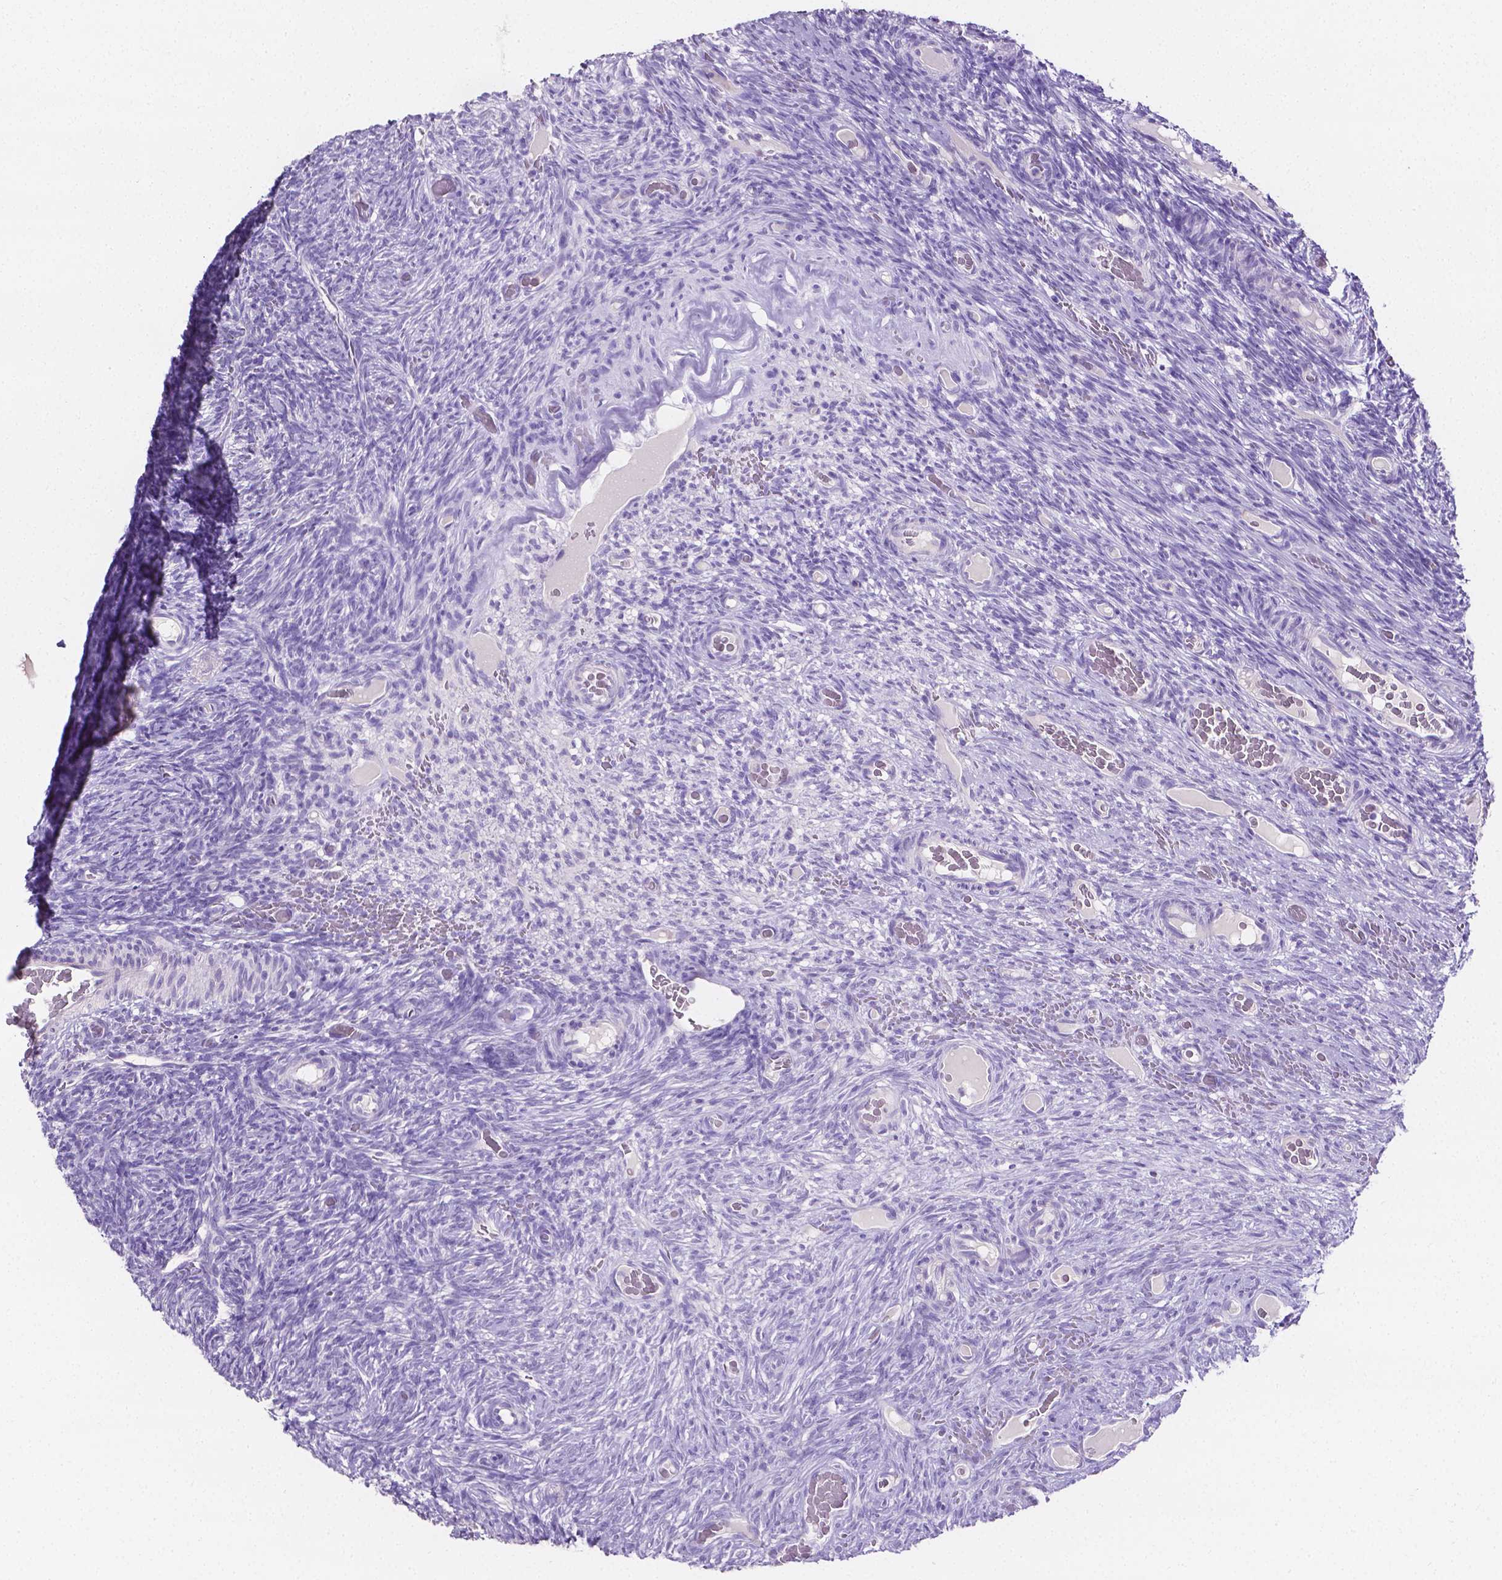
{"staining": {"intensity": "negative", "quantity": "none", "location": "none"}, "tissue": "ovary", "cell_type": "Follicle cells", "image_type": "normal", "snomed": [{"axis": "morphology", "description": "Normal tissue, NOS"}, {"axis": "topography", "description": "Ovary"}], "caption": "A high-resolution micrograph shows immunohistochemistry (IHC) staining of unremarkable ovary, which displays no significant staining in follicle cells. (Immunohistochemistry, brightfield microscopy, high magnification).", "gene": "SLC22A2", "patient": {"sex": "female", "age": 34}}